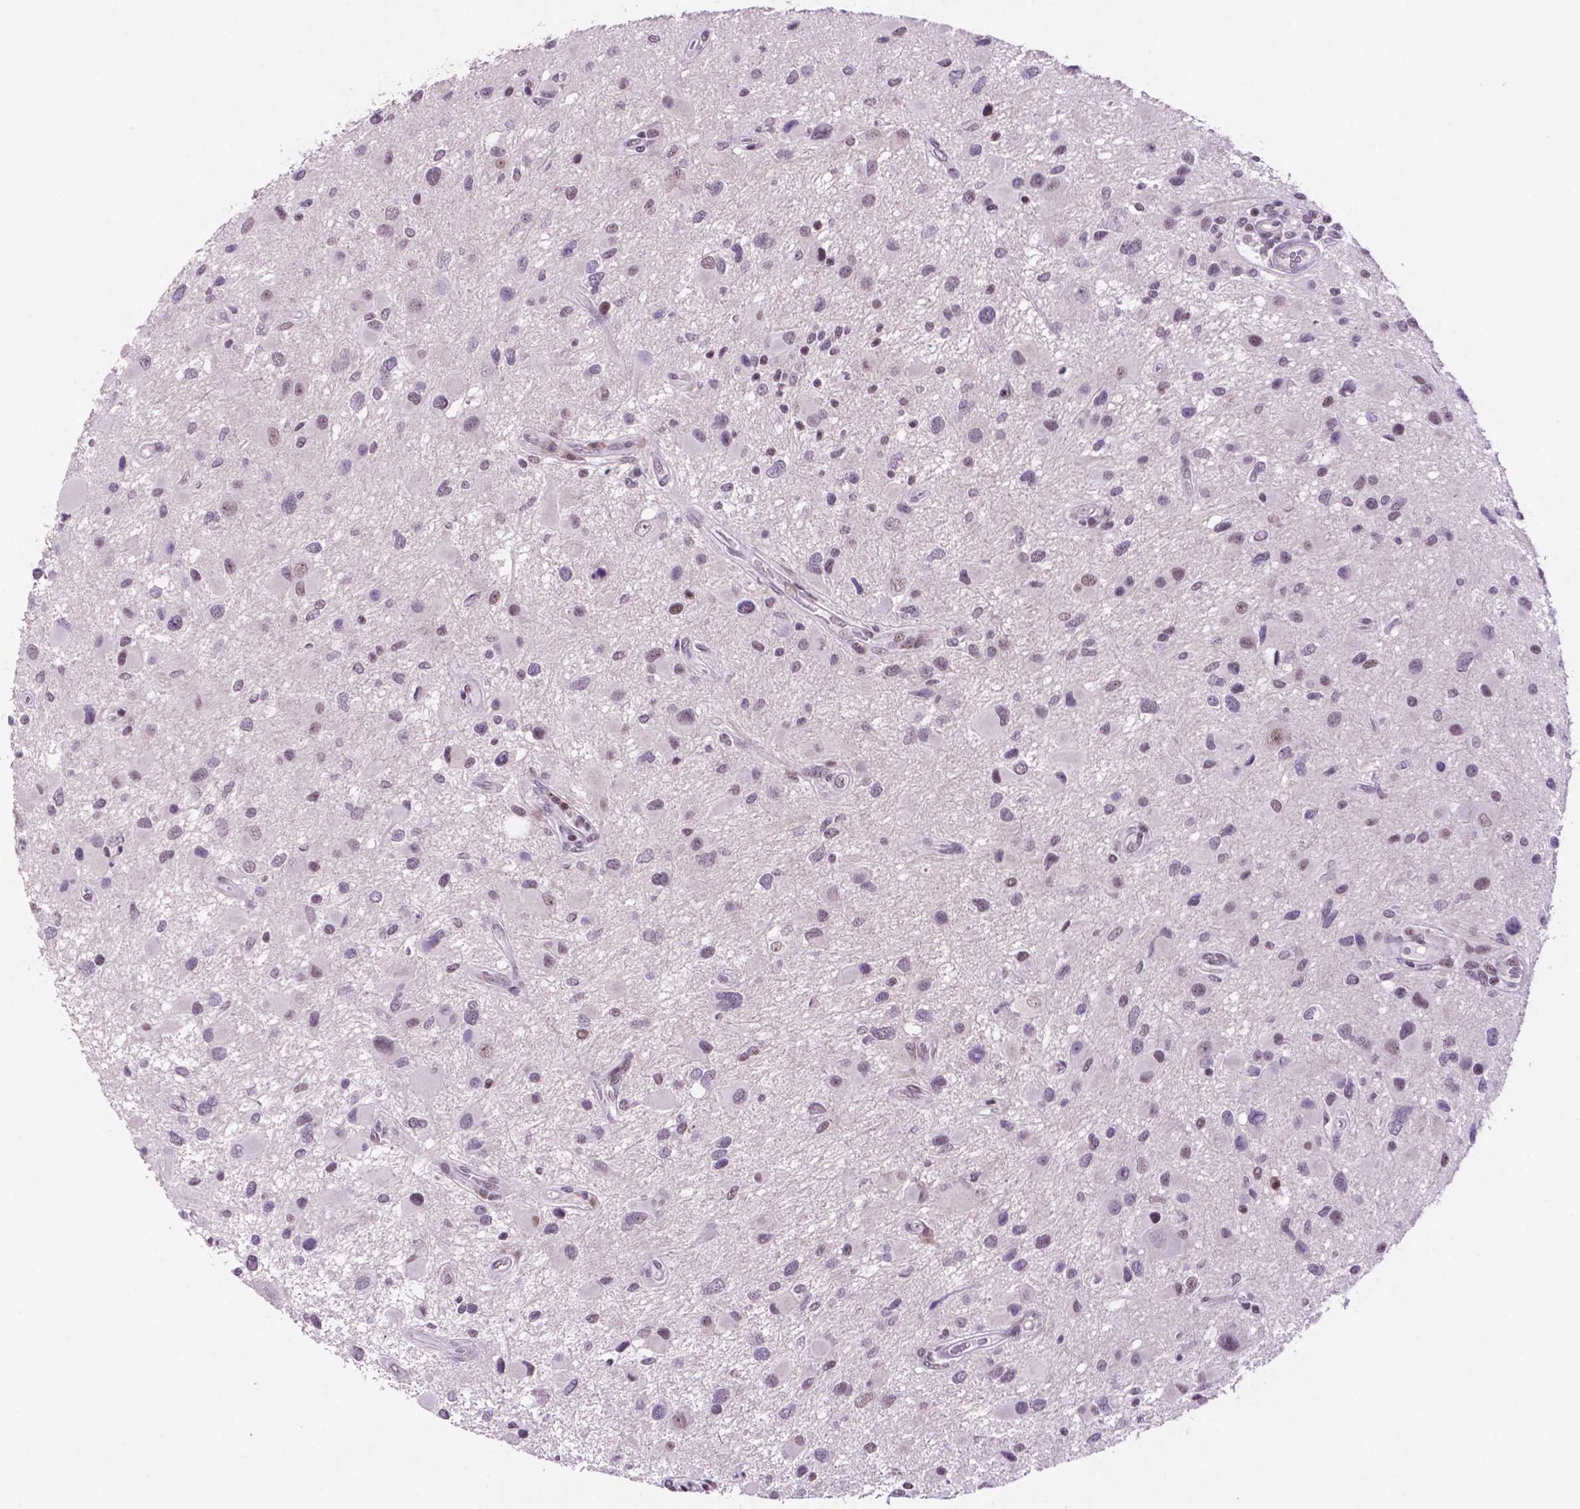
{"staining": {"intensity": "weak", "quantity": "<25%", "location": "nuclear"}, "tissue": "glioma", "cell_type": "Tumor cells", "image_type": "cancer", "snomed": [{"axis": "morphology", "description": "Glioma, malignant, Low grade"}, {"axis": "topography", "description": "Brain"}], "caption": "Immunohistochemistry (IHC) of human glioma shows no positivity in tumor cells. (DAB immunohistochemistry visualized using brightfield microscopy, high magnification).", "gene": "NCOR1", "patient": {"sex": "female", "age": 32}}